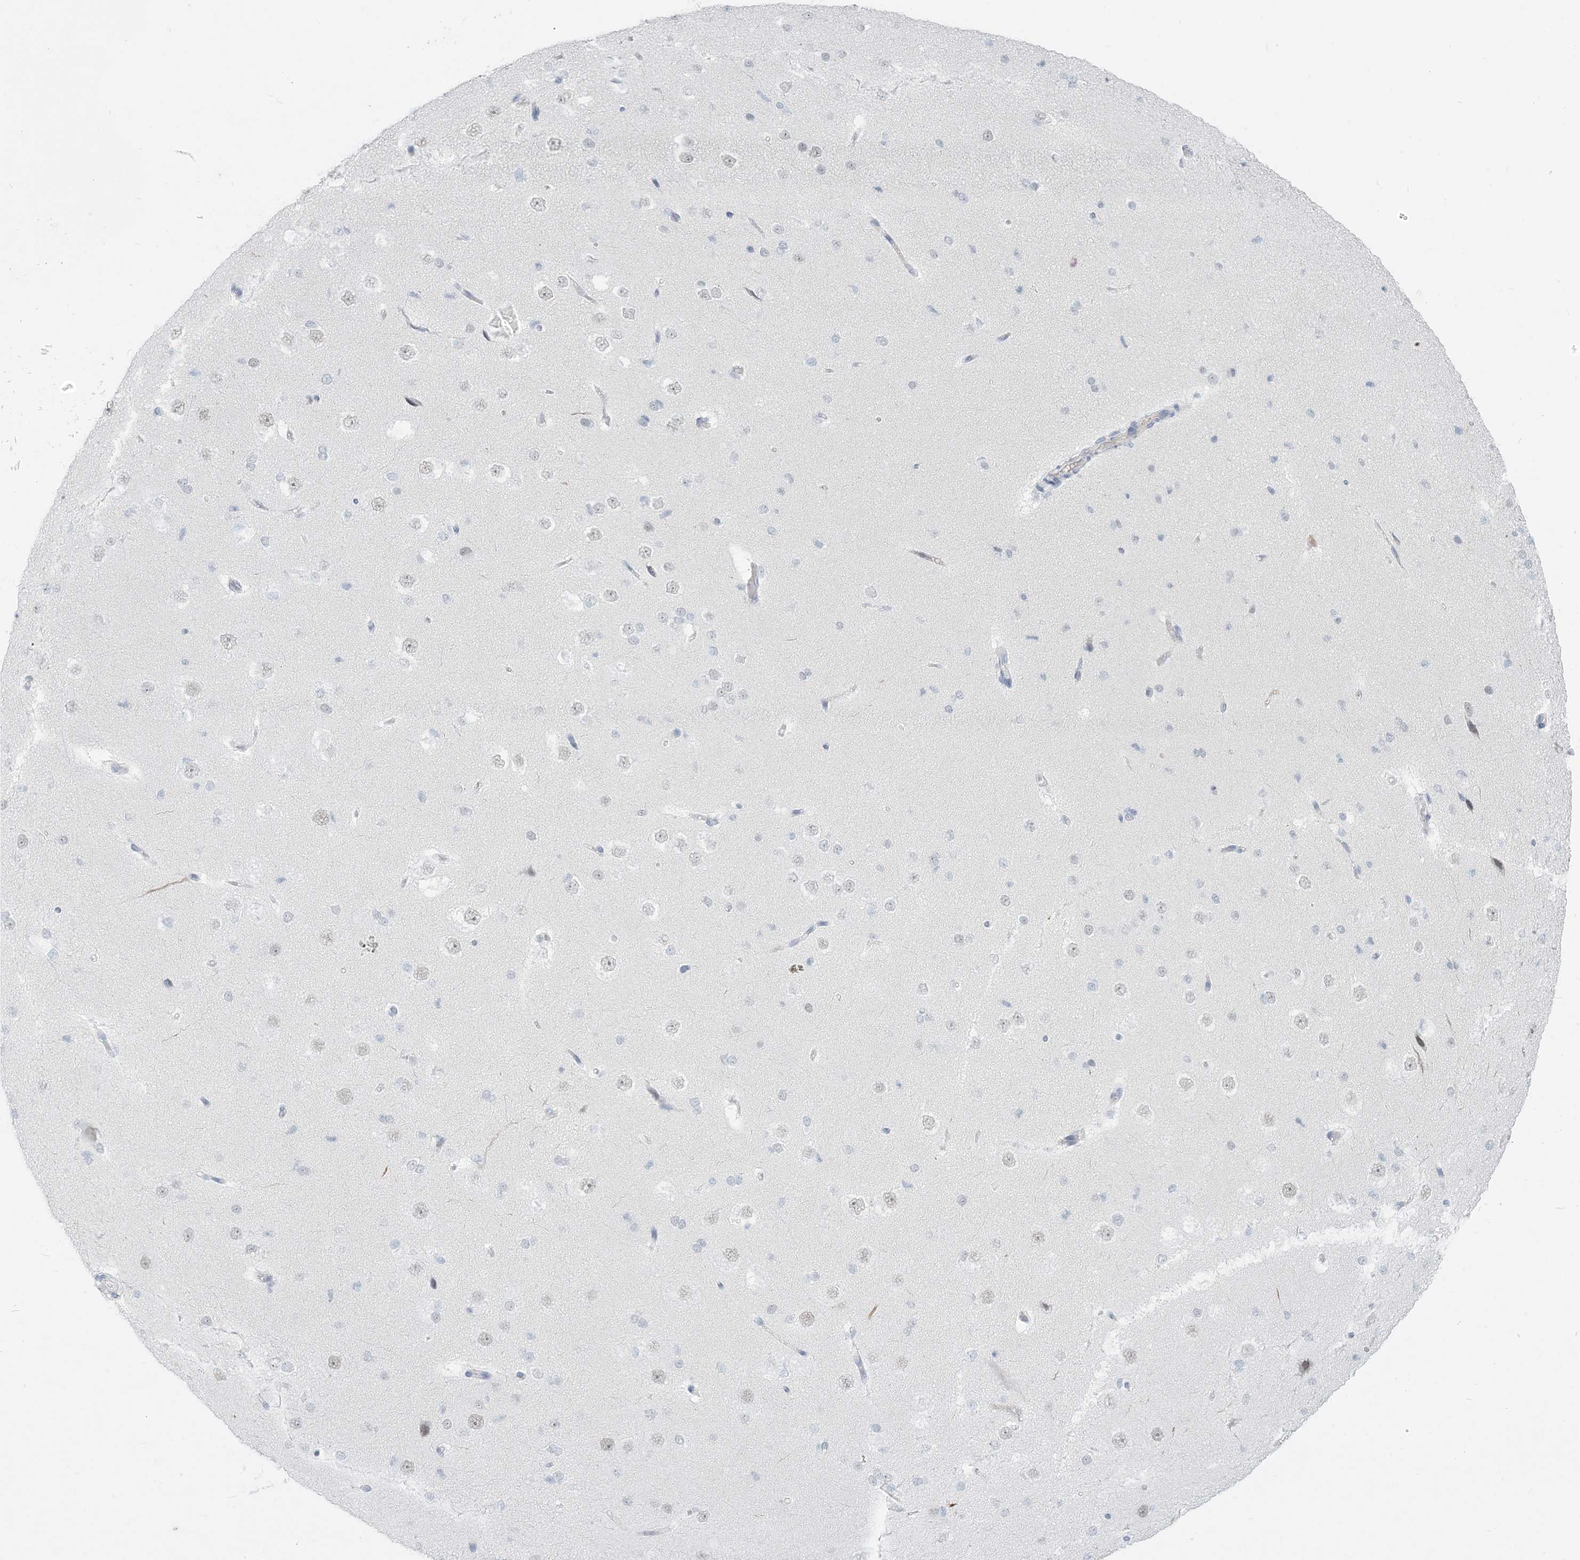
{"staining": {"intensity": "negative", "quantity": "none", "location": "none"}, "tissue": "cerebral cortex", "cell_type": "Endothelial cells", "image_type": "normal", "snomed": [{"axis": "morphology", "description": "Normal tissue, NOS"}, {"axis": "morphology", "description": "Developmental malformation"}, {"axis": "topography", "description": "Cerebral cortex"}], "caption": "A high-resolution micrograph shows immunohistochemistry staining of normal cerebral cortex, which demonstrates no significant positivity in endothelial cells.", "gene": "SCML1", "patient": {"sex": "female", "age": 30}}